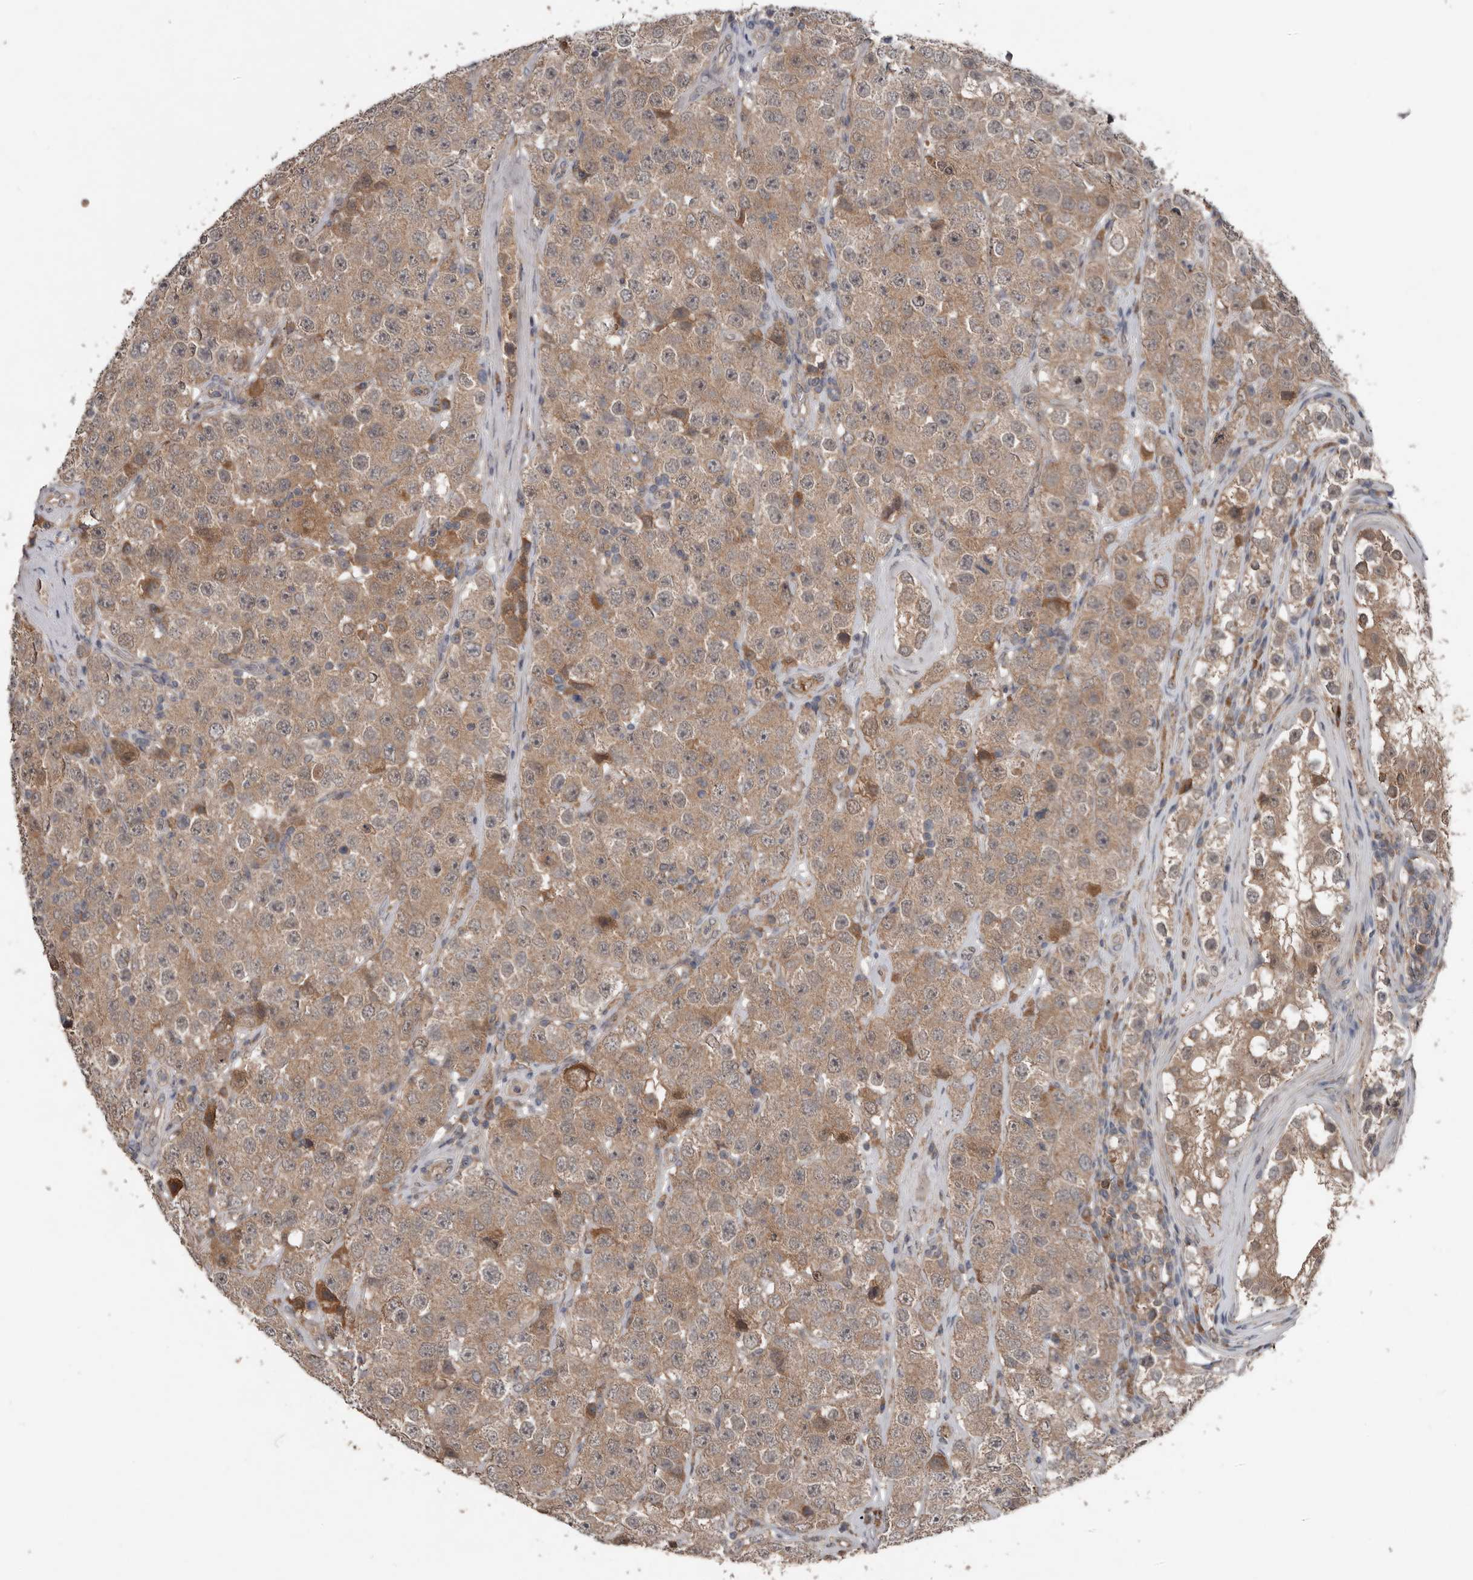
{"staining": {"intensity": "moderate", "quantity": ">75%", "location": "cytoplasmic/membranous"}, "tissue": "testis cancer", "cell_type": "Tumor cells", "image_type": "cancer", "snomed": [{"axis": "morphology", "description": "Seminoma, NOS"}, {"axis": "morphology", "description": "Carcinoma, Embryonal, NOS"}, {"axis": "topography", "description": "Testis"}], "caption": "Immunohistochemical staining of seminoma (testis) shows medium levels of moderate cytoplasmic/membranous positivity in approximately >75% of tumor cells.", "gene": "DNAJB4", "patient": {"sex": "male", "age": 28}}